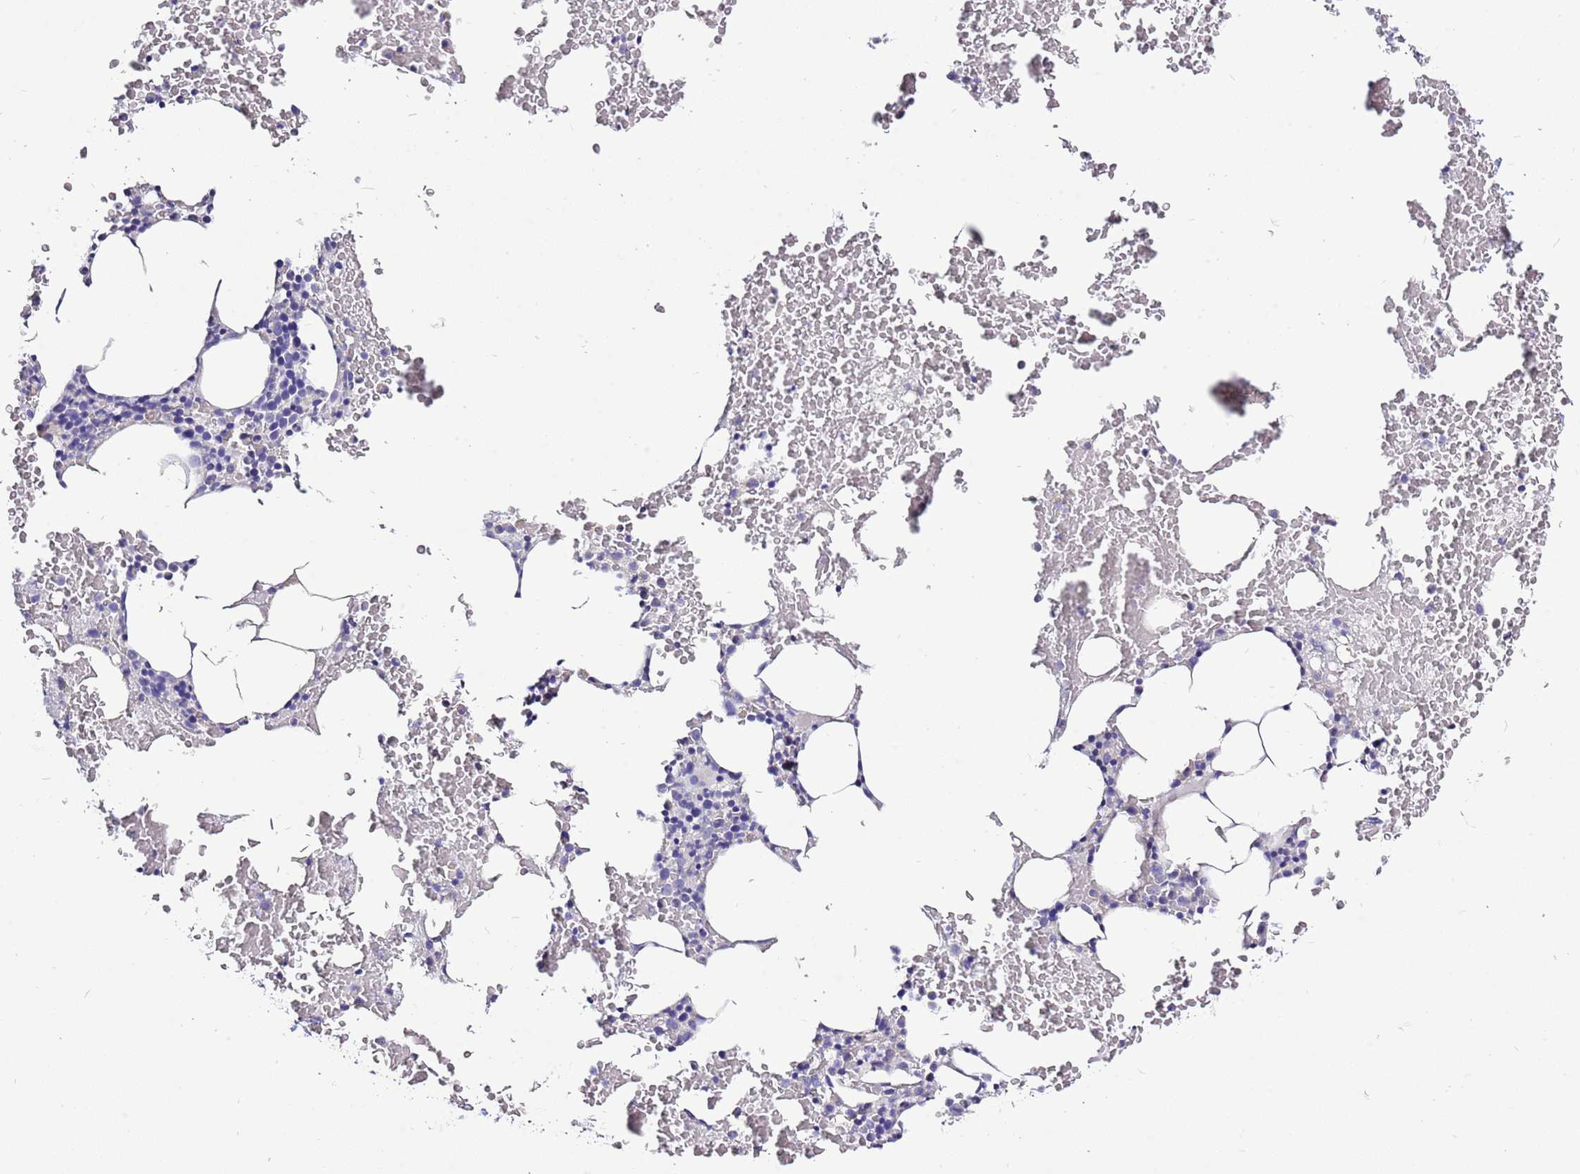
{"staining": {"intensity": "negative", "quantity": "none", "location": "none"}, "tissue": "bone marrow", "cell_type": "Hematopoietic cells", "image_type": "normal", "snomed": [{"axis": "morphology", "description": "Normal tissue, NOS"}, {"axis": "morphology", "description": "Inflammation, NOS"}, {"axis": "topography", "description": "Bone marrow"}], "caption": "Immunohistochemical staining of normal human bone marrow displays no significant positivity in hematopoietic cells. Nuclei are stained in blue.", "gene": "GLCE", "patient": {"sex": "female", "age": 78}}